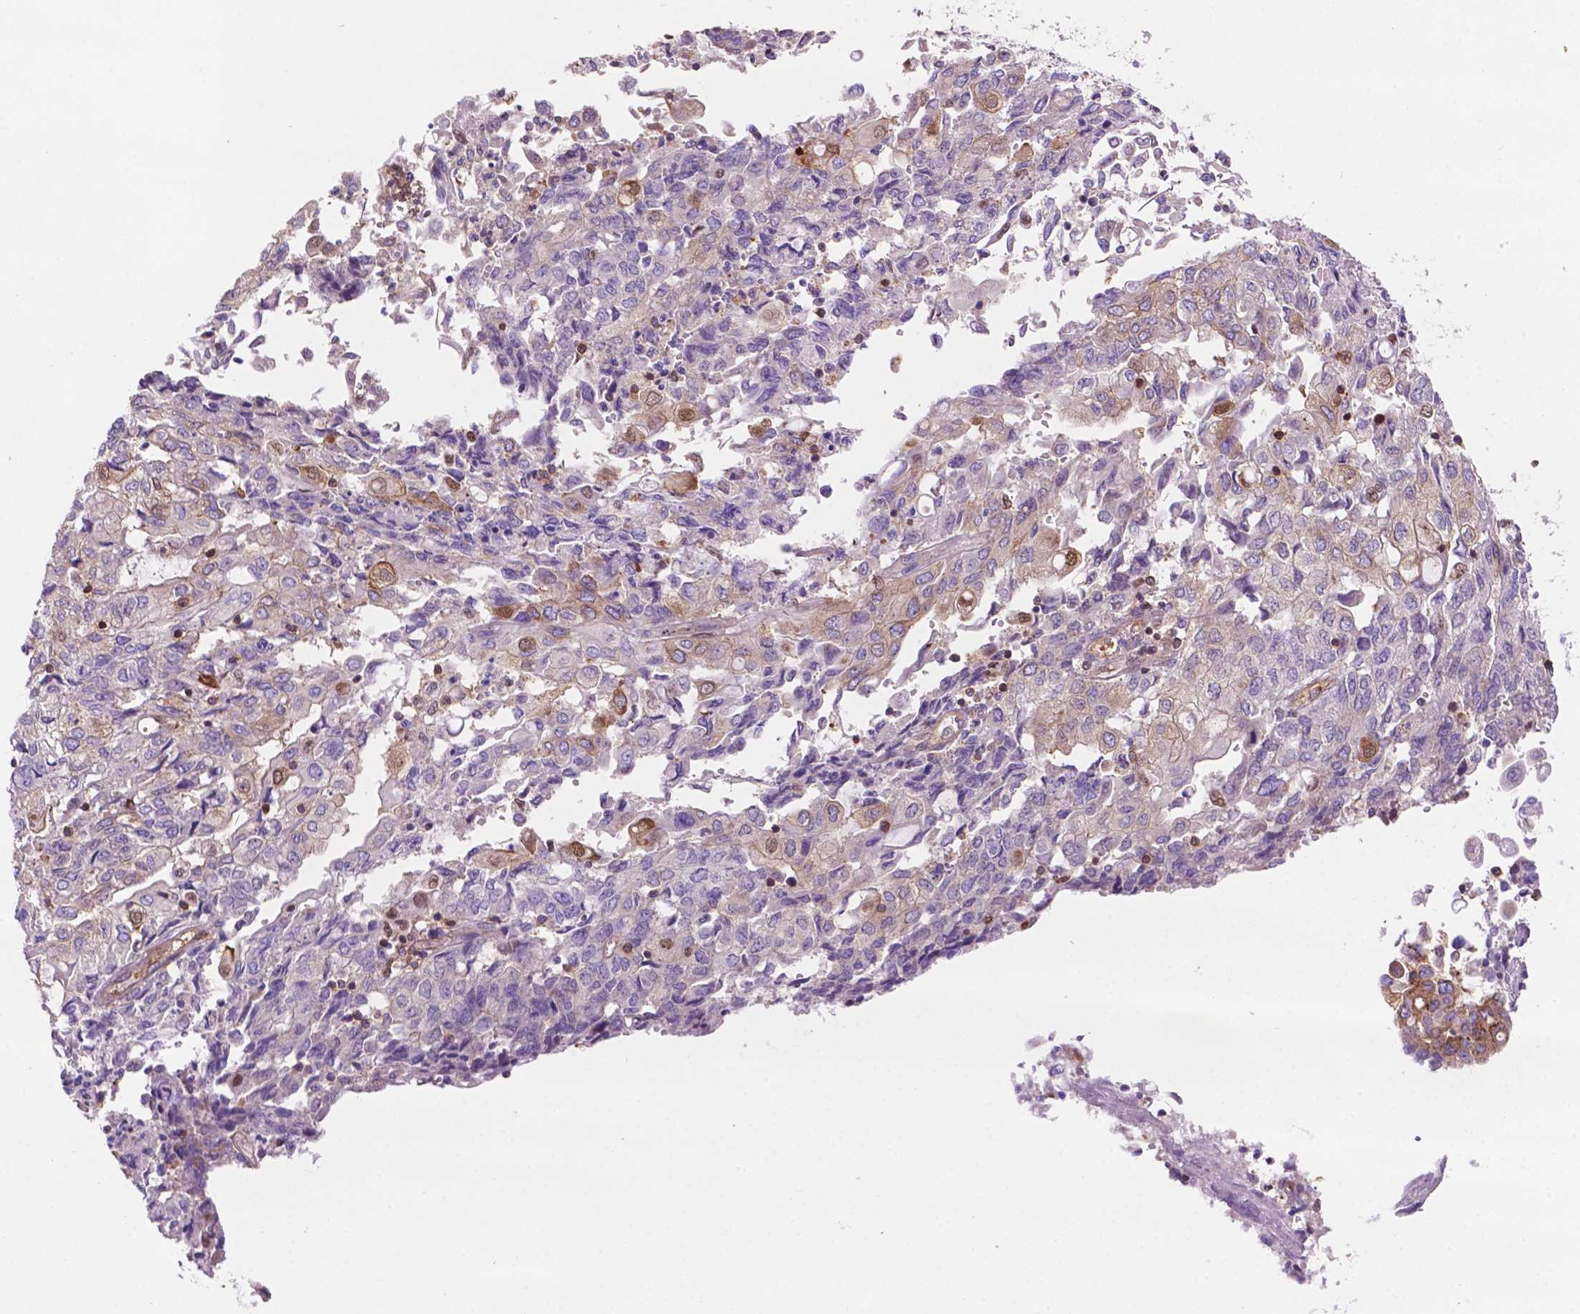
{"staining": {"intensity": "moderate", "quantity": "<25%", "location": "nuclear"}, "tissue": "endometrial cancer", "cell_type": "Tumor cells", "image_type": "cancer", "snomed": [{"axis": "morphology", "description": "Adenocarcinoma, NOS"}, {"axis": "topography", "description": "Endometrium"}], "caption": "Brown immunohistochemical staining in endometrial cancer shows moderate nuclear positivity in approximately <25% of tumor cells.", "gene": "DCN", "patient": {"sex": "female", "age": 54}}